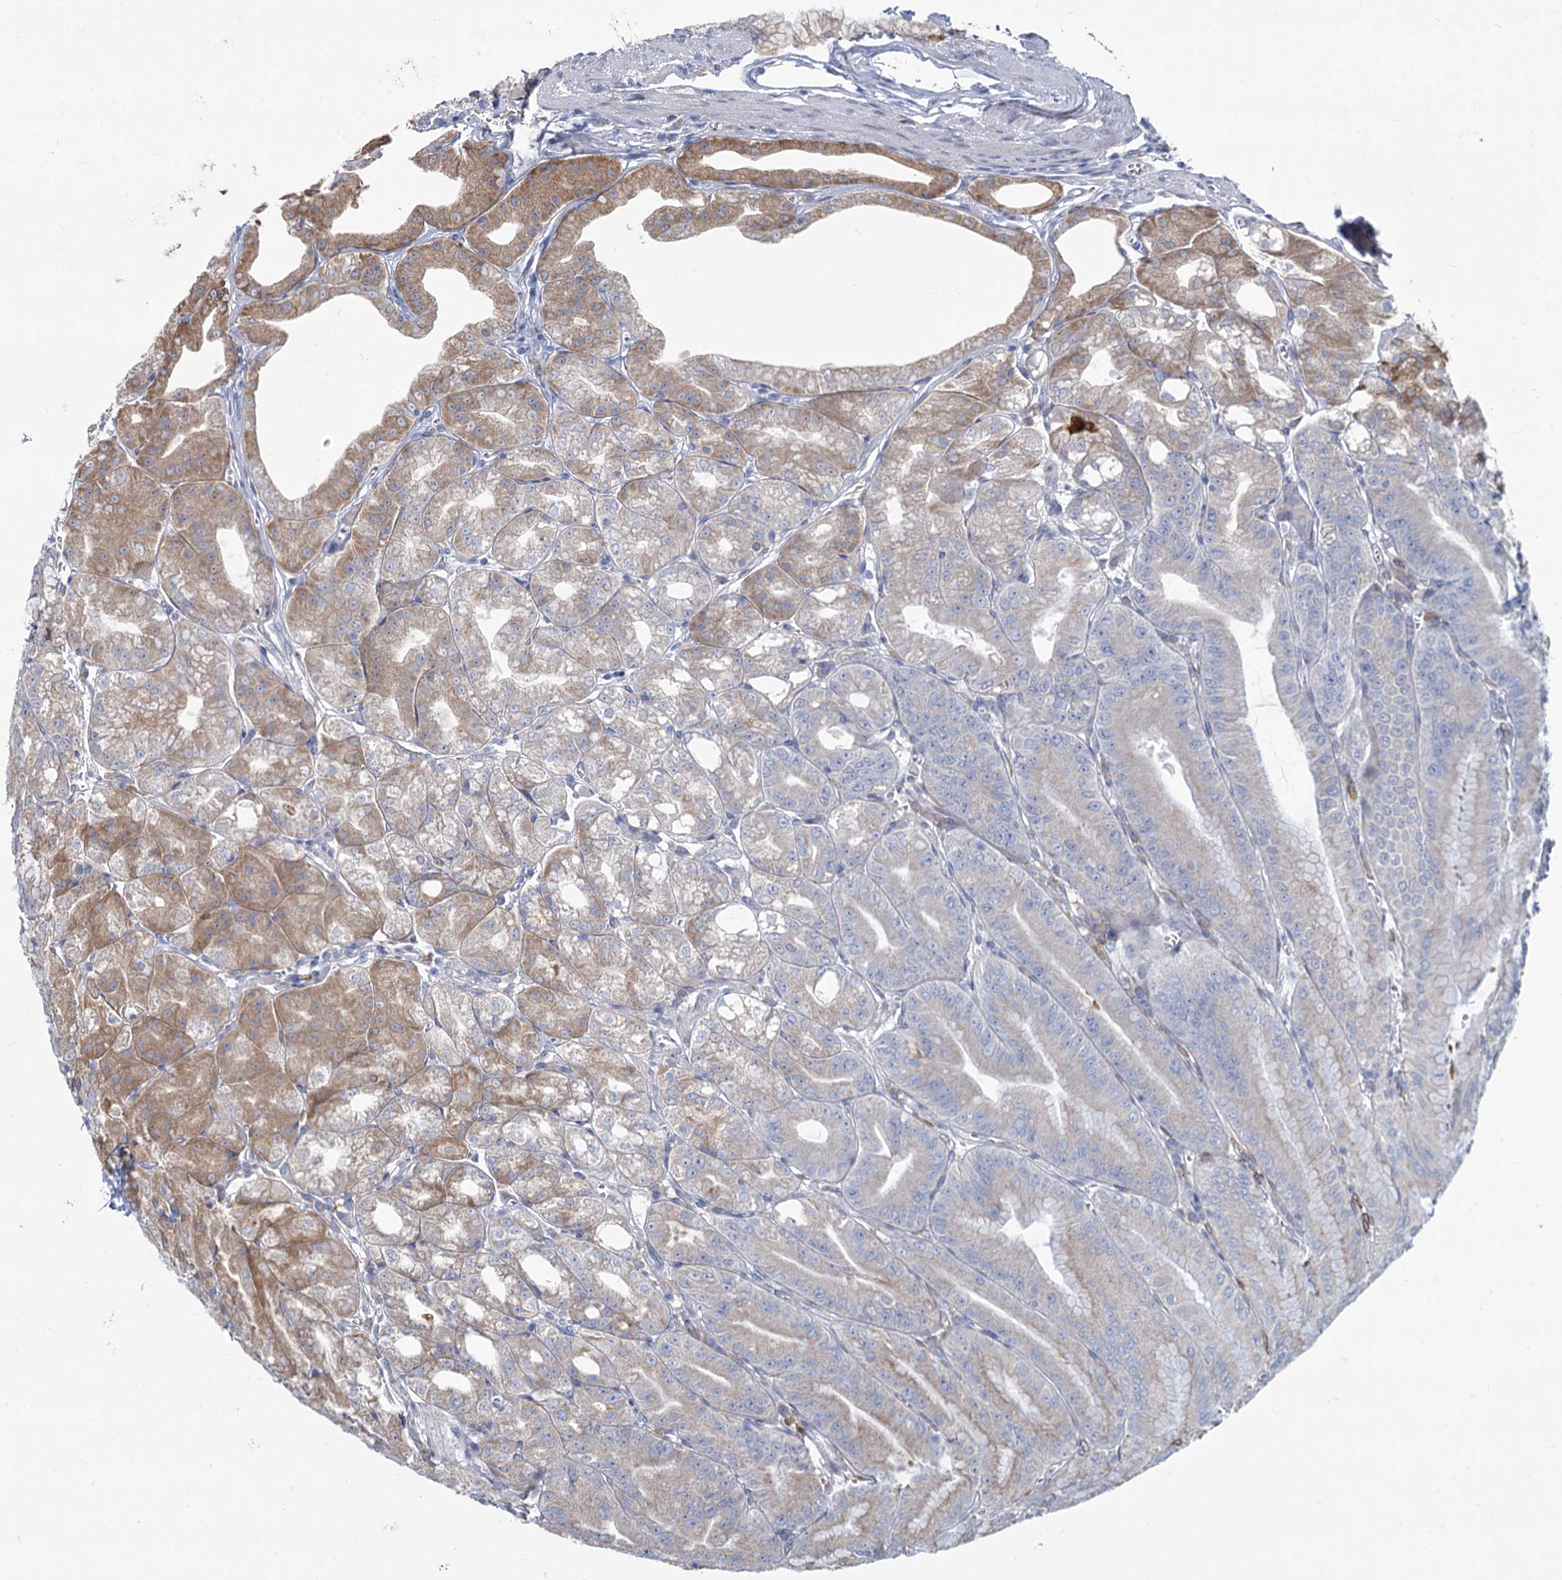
{"staining": {"intensity": "moderate", "quantity": "25%-75%", "location": "cytoplasmic/membranous"}, "tissue": "stomach", "cell_type": "Glandular cells", "image_type": "normal", "snomed": [{"axis": "morphology", "description": "Normal tissue, NOS"}, {"axis": "topography", "description": "Stomach, upper"}, {"axis": "topography", "description": "Stomach, lower"}], "caption": "This histopathology image displays immunohistochemistry (IHC) staining of benign human stomach, with medium moderate cytoplasmic/membranous expression in approximately 25%-75% of glandular cells.", "gene": "PRSS35", "patient": {"sex": "male", "age": 71}}